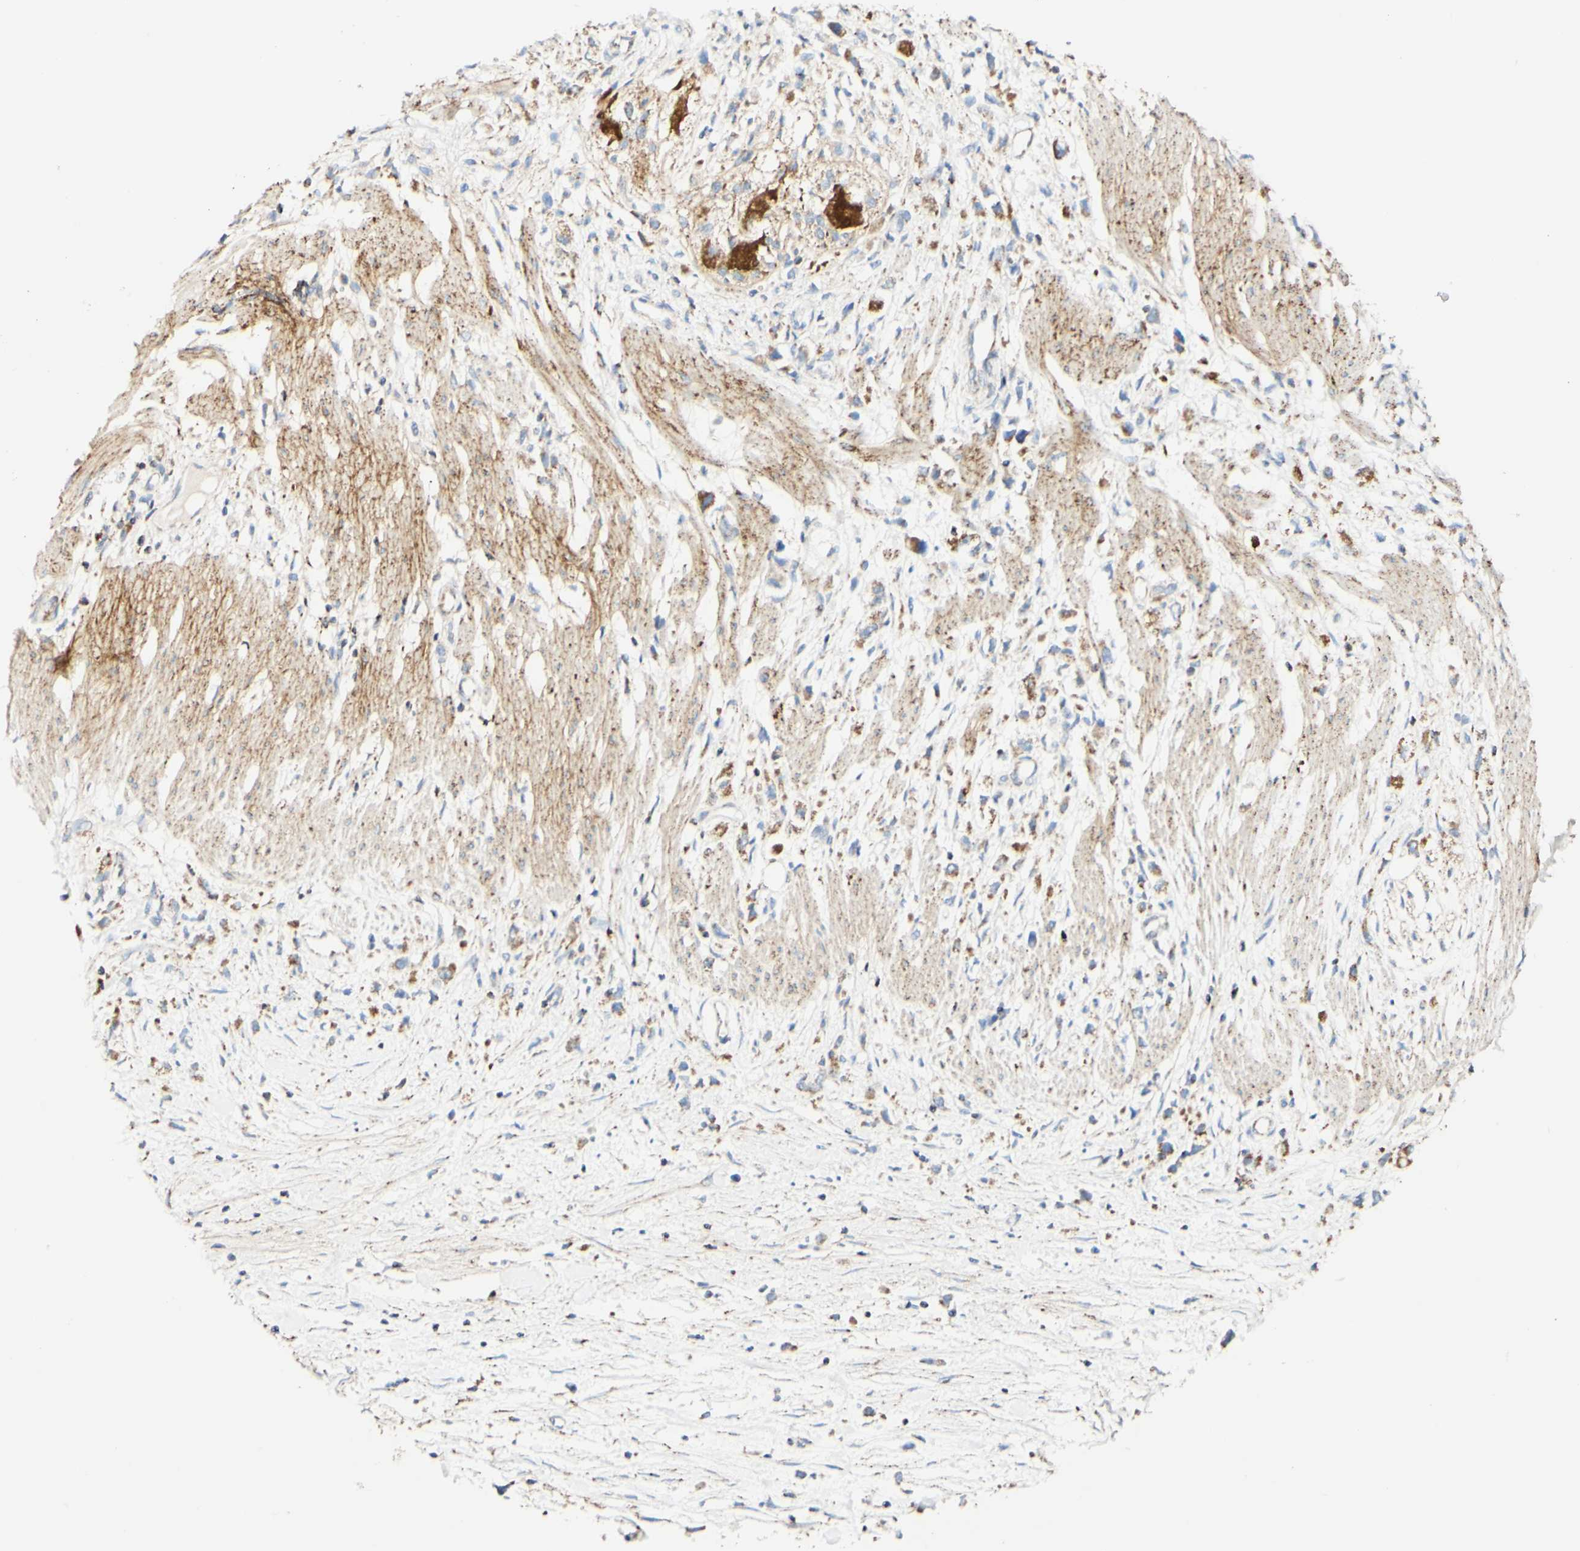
{"staining": {"intensity": "negative", "quantity": "none", "location": "none"}, "tissue": "stomach cancer", "cell_type": "Tumor cells", "image_type": "cancer", "snomed": [{"axis": "morphology", "description": "Adenocarcinoma, NOS"}, {"axis": "topography", "description": "Stomach"}], "caption": "Tumor cells are negative for protein expression in human stomach adenocarcinoma.", "gene": "OXCT1", "patient": {"sex": "female", "age": 59}}